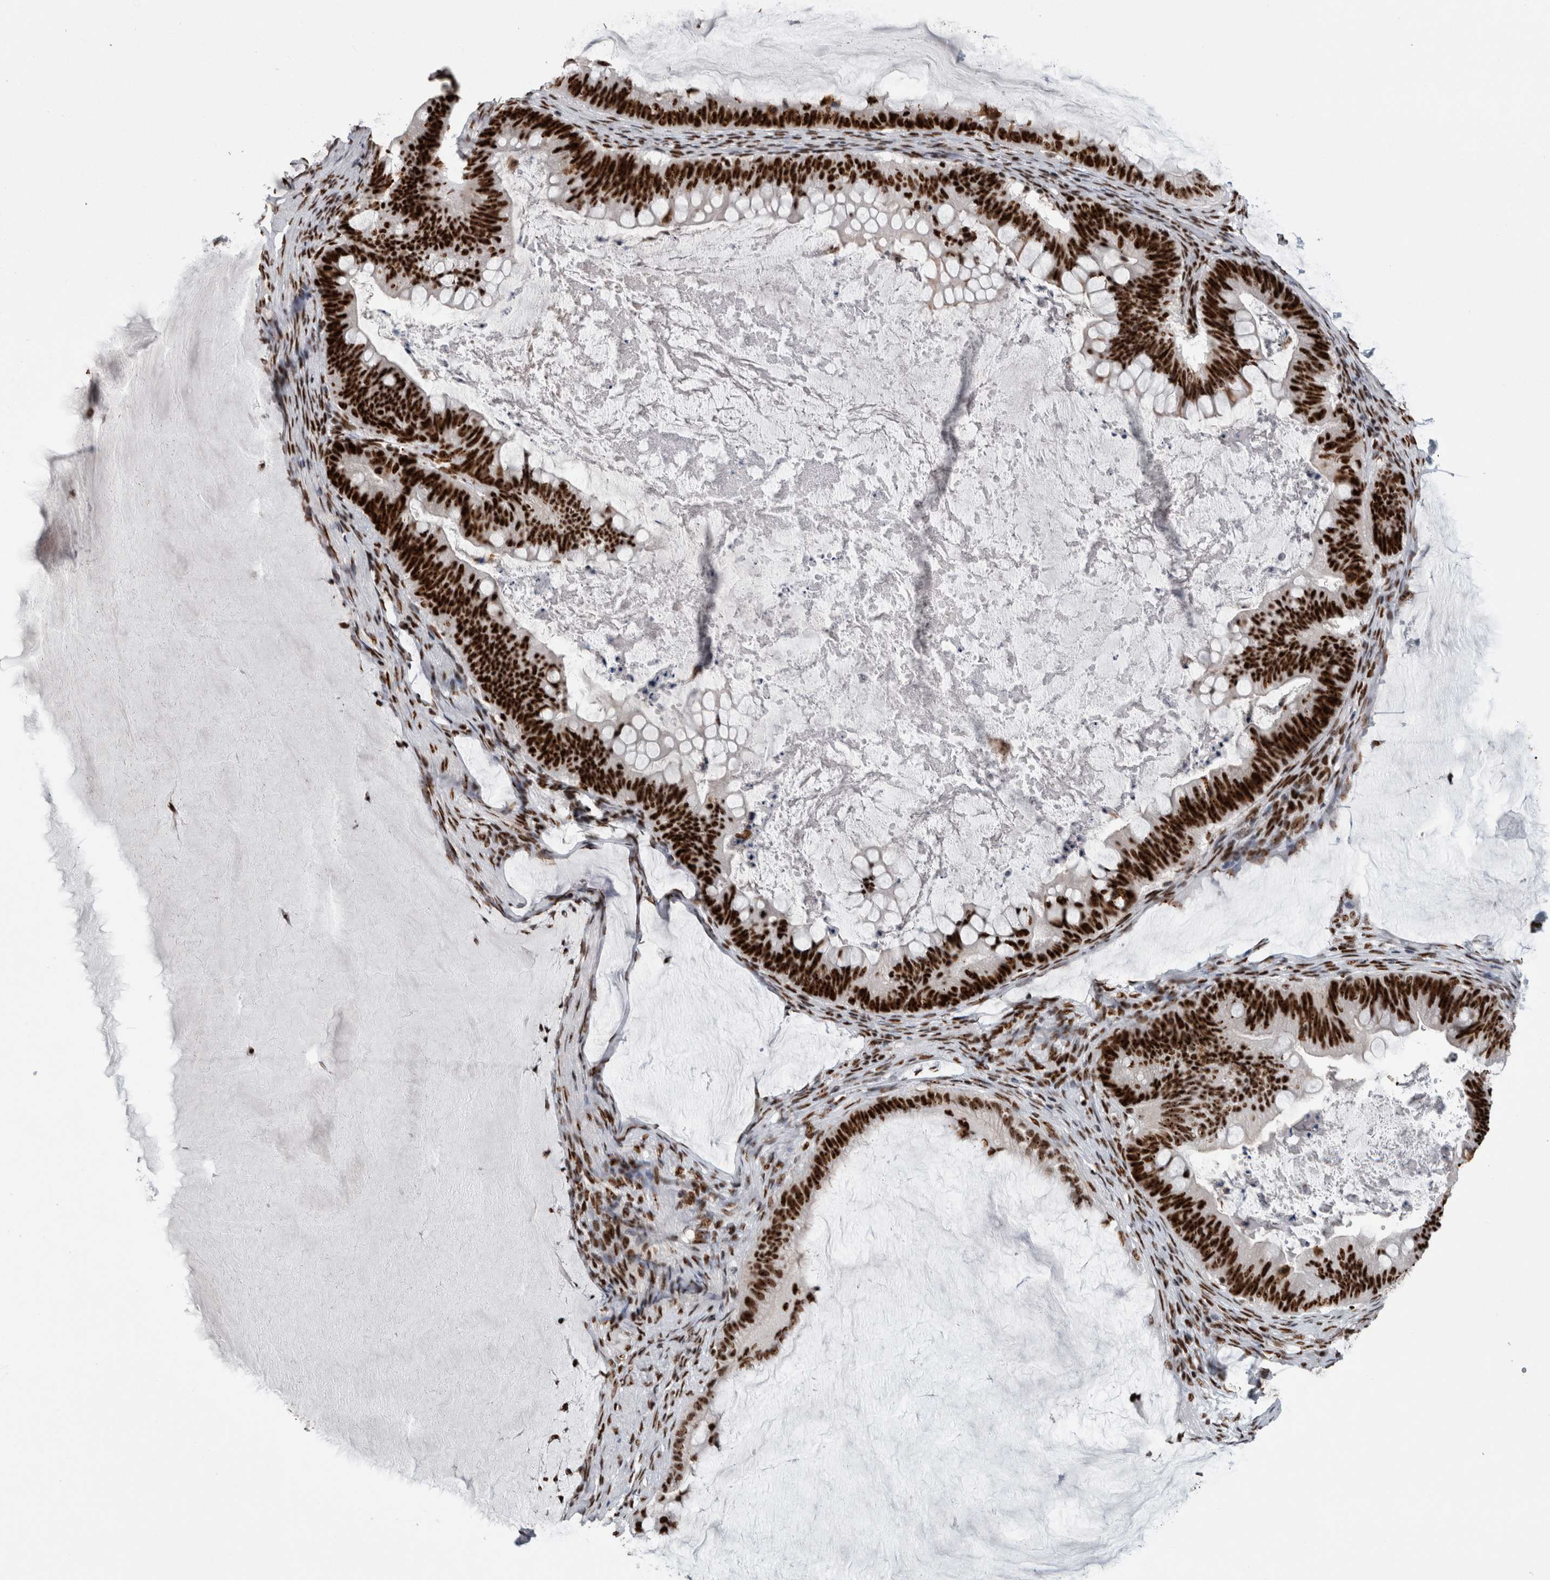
{"staining": {"intensity": "strong", "quantity": ">75%", "location": "nuclear"}, "tissue": "ovarian cancer", "cell_type": "Tumor cells", "image_type": "cancer", "snomed": [{"axis": "morphology", "description": "Cystadenocarcinoma, mucinous, NOS"}, {"axis": "topography", "description": "Ovary"}], "caption": "IHC histopathology image of ovarian cancer (mucinous cystadenocarcinoma) stained for a protein (brown), which demonstrates high levels of strong nuclear staining in about >75% of tumor cells.", "gene": "NCL", "patient": {"sex": "female", "age": 61}}